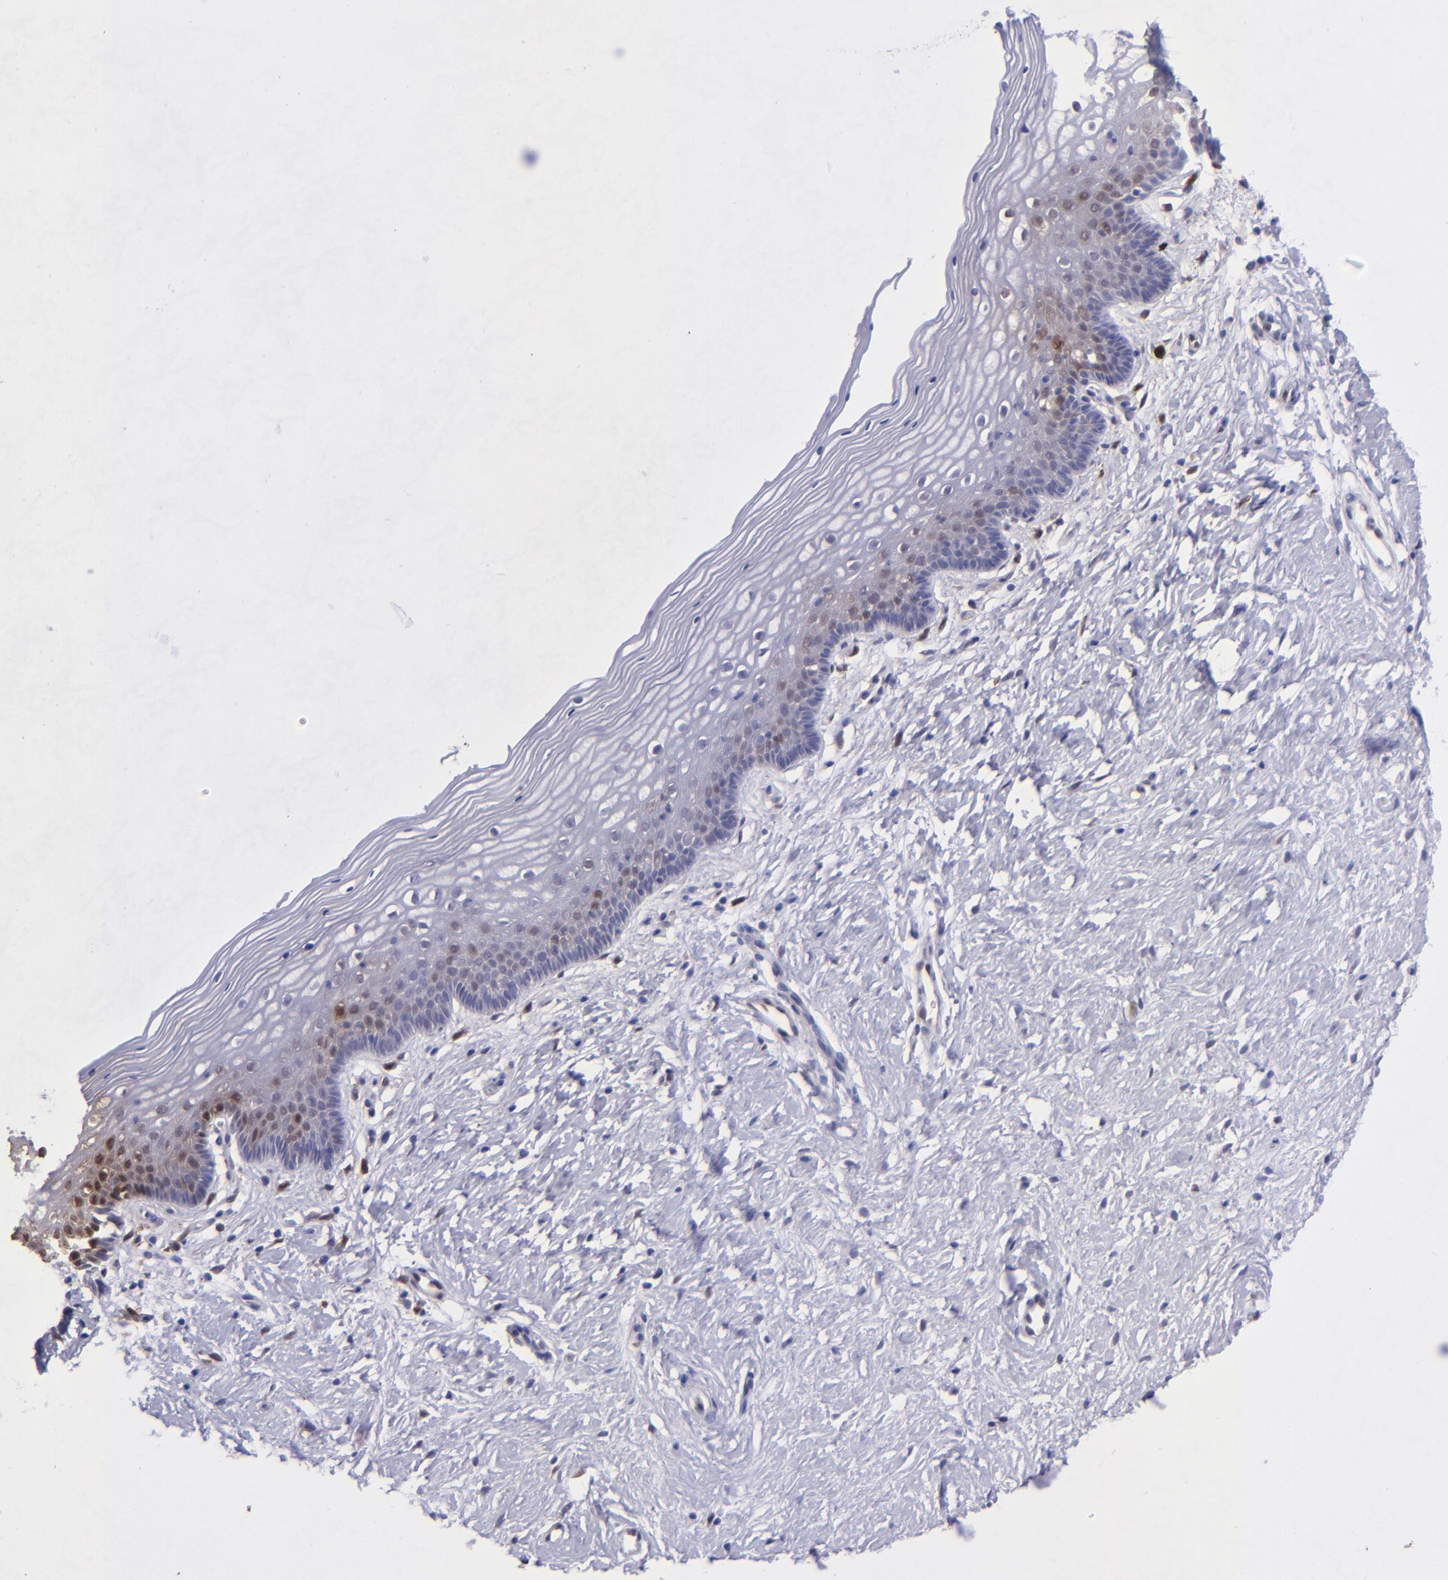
{"staining": {"intensity": "strong", "quantity": "<25%", "location": "cytoplasmic/membranous,nuclear"}, "tissue": "vagina", "cell_type": "Squamous epithelial cells", "image_type": "normal", "snomed": [{"axis": "morphology", "description": "Normal tissue, NOS"}, {"axis": "topography", "description": "Vagina"}], "caption": "The immunohistochemical stain labels strong cytoplasmic/membranous,nuclear positivity in squamous epithelial cells of benign vagina. (brown staining indicates protein expression, while blue staining denotes nuclei).", "gene": "TYMP", "patient": {"sex": "female", "age": 46}}